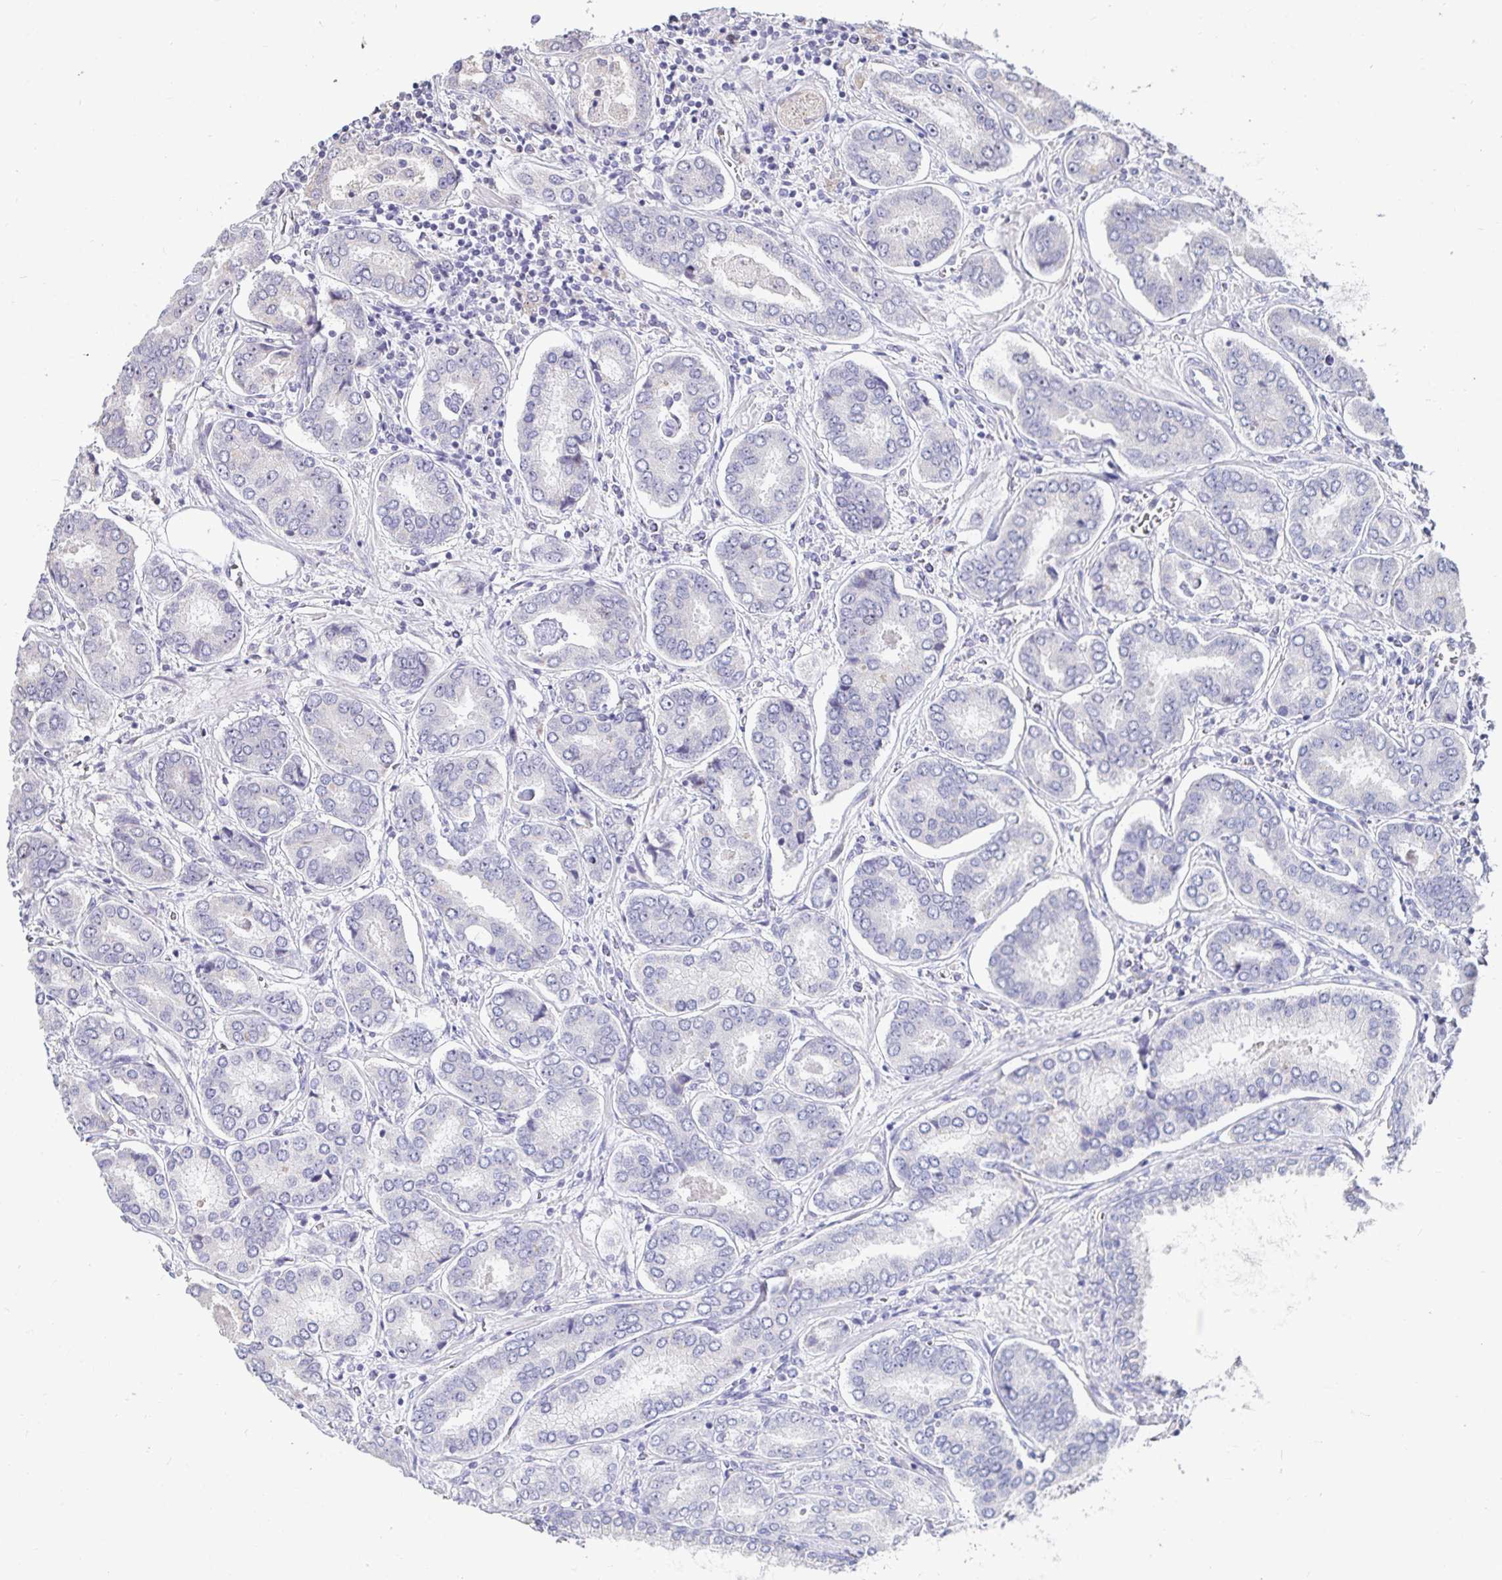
{"staining": {"intensity": "negative", "quantity": "none", "location": "none"}, "tissue": "prostate cancer", "cell_type": "Tumor cells", "image_type": "cancer", "snomed": [{"axis": "morphology", "description": "Adenocarcinoma, High grade"}, {"axis": "topography", "description": "Prostate"}], "caption": "Photomicrograph shows no significant protein positivity in tumor cells of prostate cancer (high-grade adenocarcinoma).", "gene": "ANLN", "patient": {"sex": "male", "age": 72}}